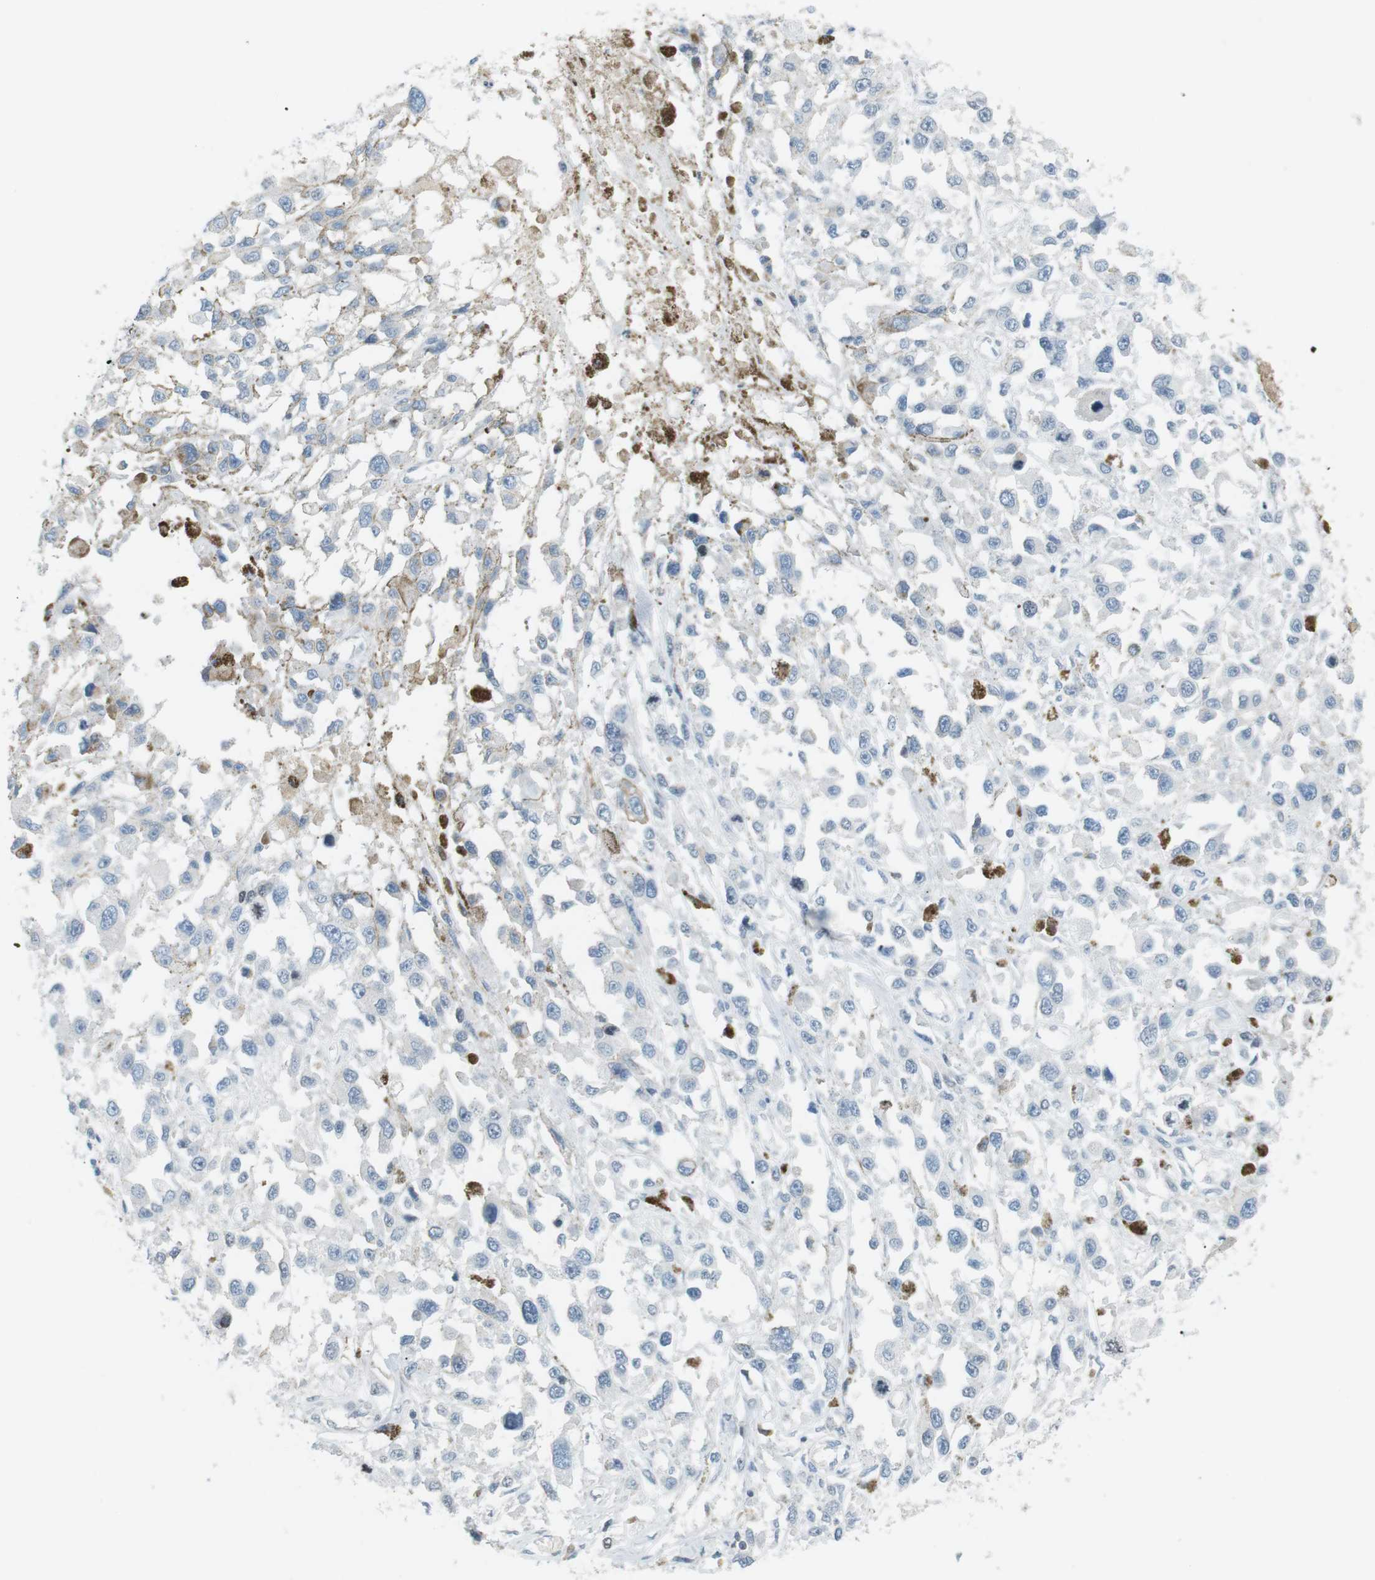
{"staining": {"intensity": "negative", "quantity": "none", "location": "none"}, "tissue": "melanoma", "cell_type": "Tumor cells", "image_type": "cancer", "snomed": [{"axis": "morphology", "description": "Malignant melanoma, Metastatic site"}, {"axis": "topography", "description": "Lymph node"}], "caption": "High magnification brightfield microscopy of malignant melanoma (metastatic site) stained with DAB (3,3'-diaminobenzidine) (brown) and counterstained with hematoxylin (blue): tumor cells show no significant staining. (DAB (3,3'-diaminobenzidine) IHC, high magnification).", "gene": "AZGP1", "patient": {"sex": "male", "age": 59}}